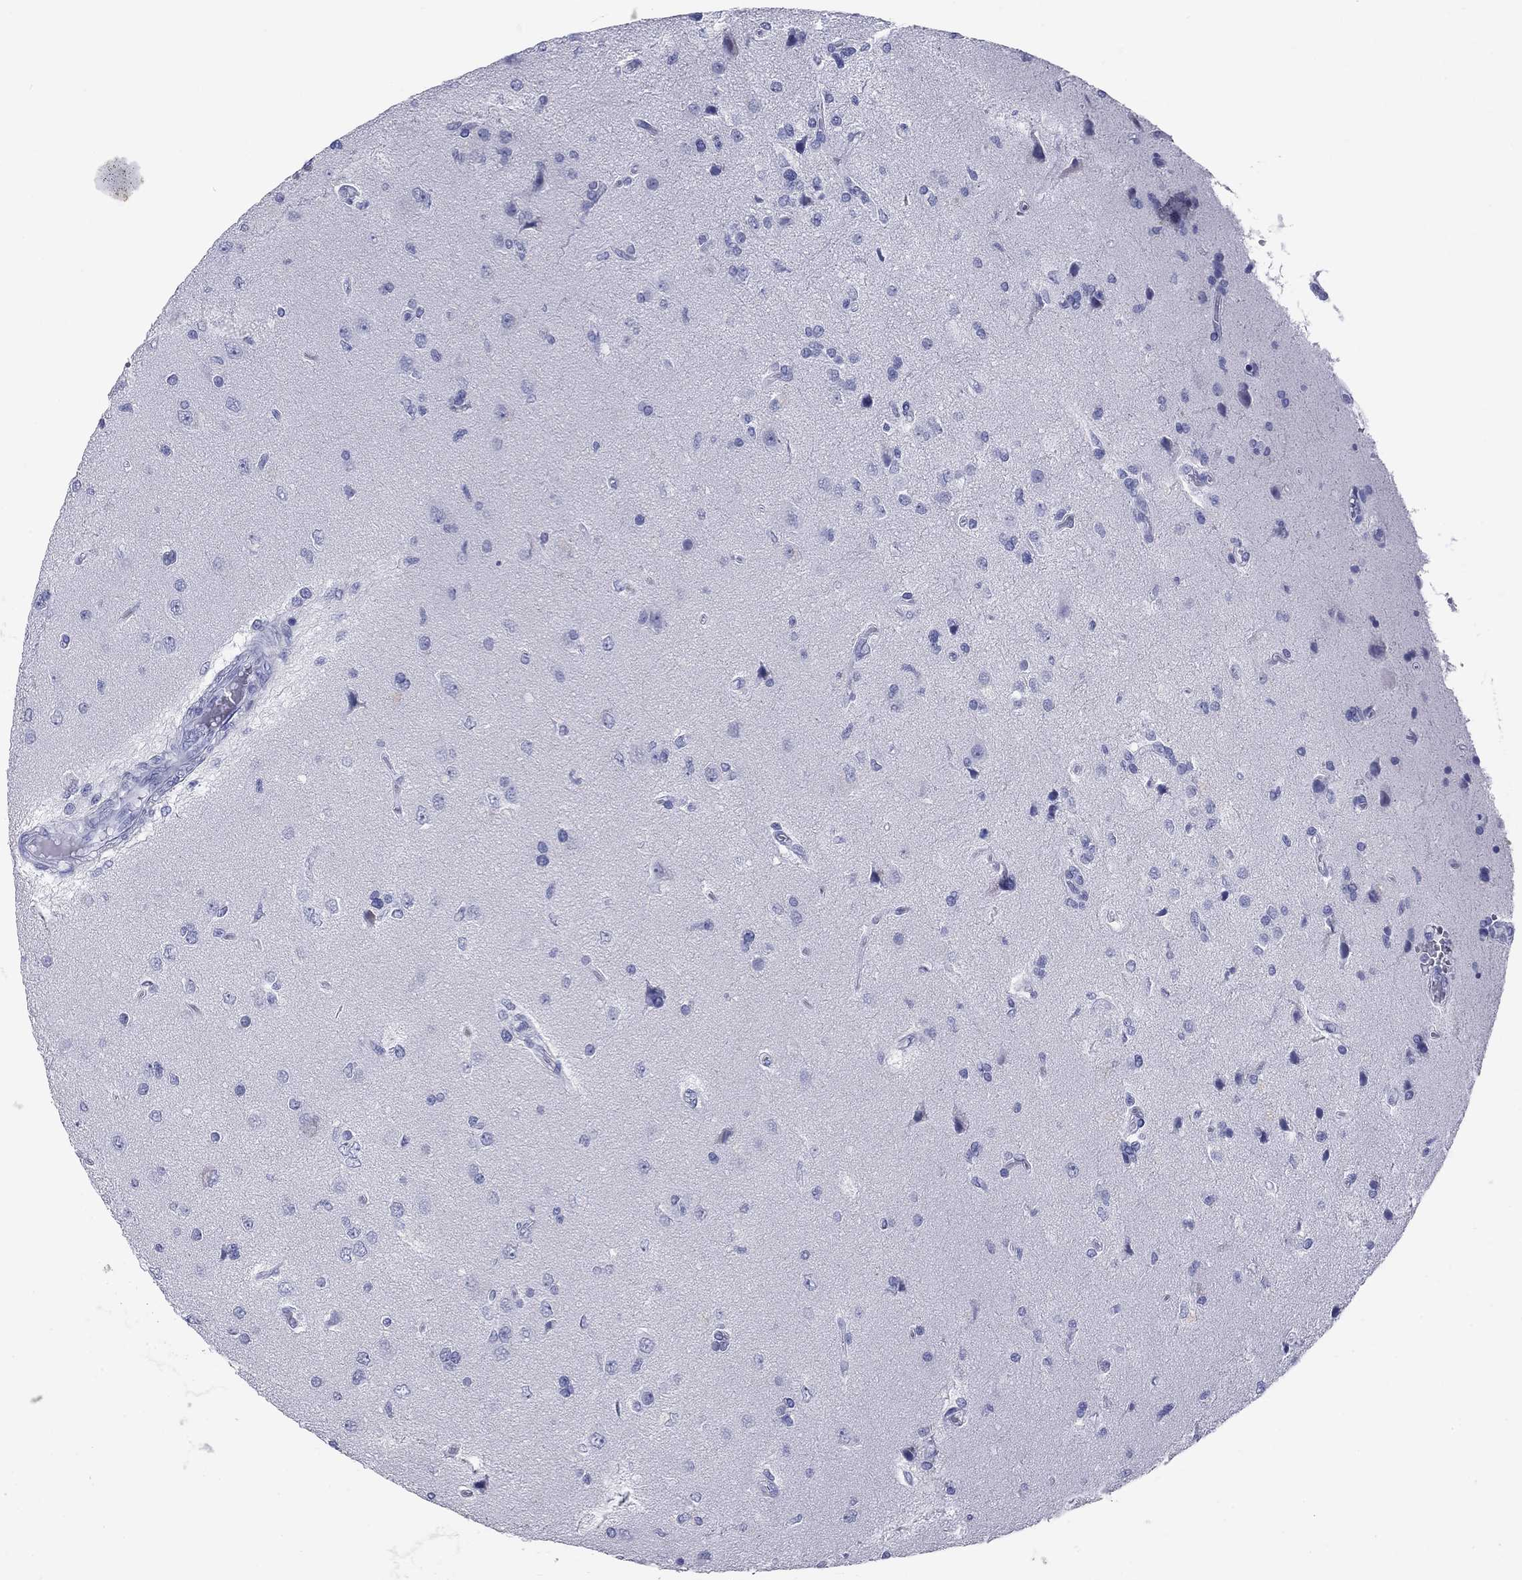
{"staining": {"intensity": "negative", "quantity": "none", "location": "none"}, "tissue": "glioma", "cell_type": "Tumor cells", "image_type": "cancer", "snomed": [{"axis": "morphology", "description": "Glioma, malignant, High grade"}, {"axis": "topography", "description": "Brain"}], "caption": "This is a photomicrograph of immunohistochemistry staining of malignant glioma (high-grade), which shows no expression in tumor cells.", "gene": "NPPA", "patient": {"sex": "male", "age": 56}}